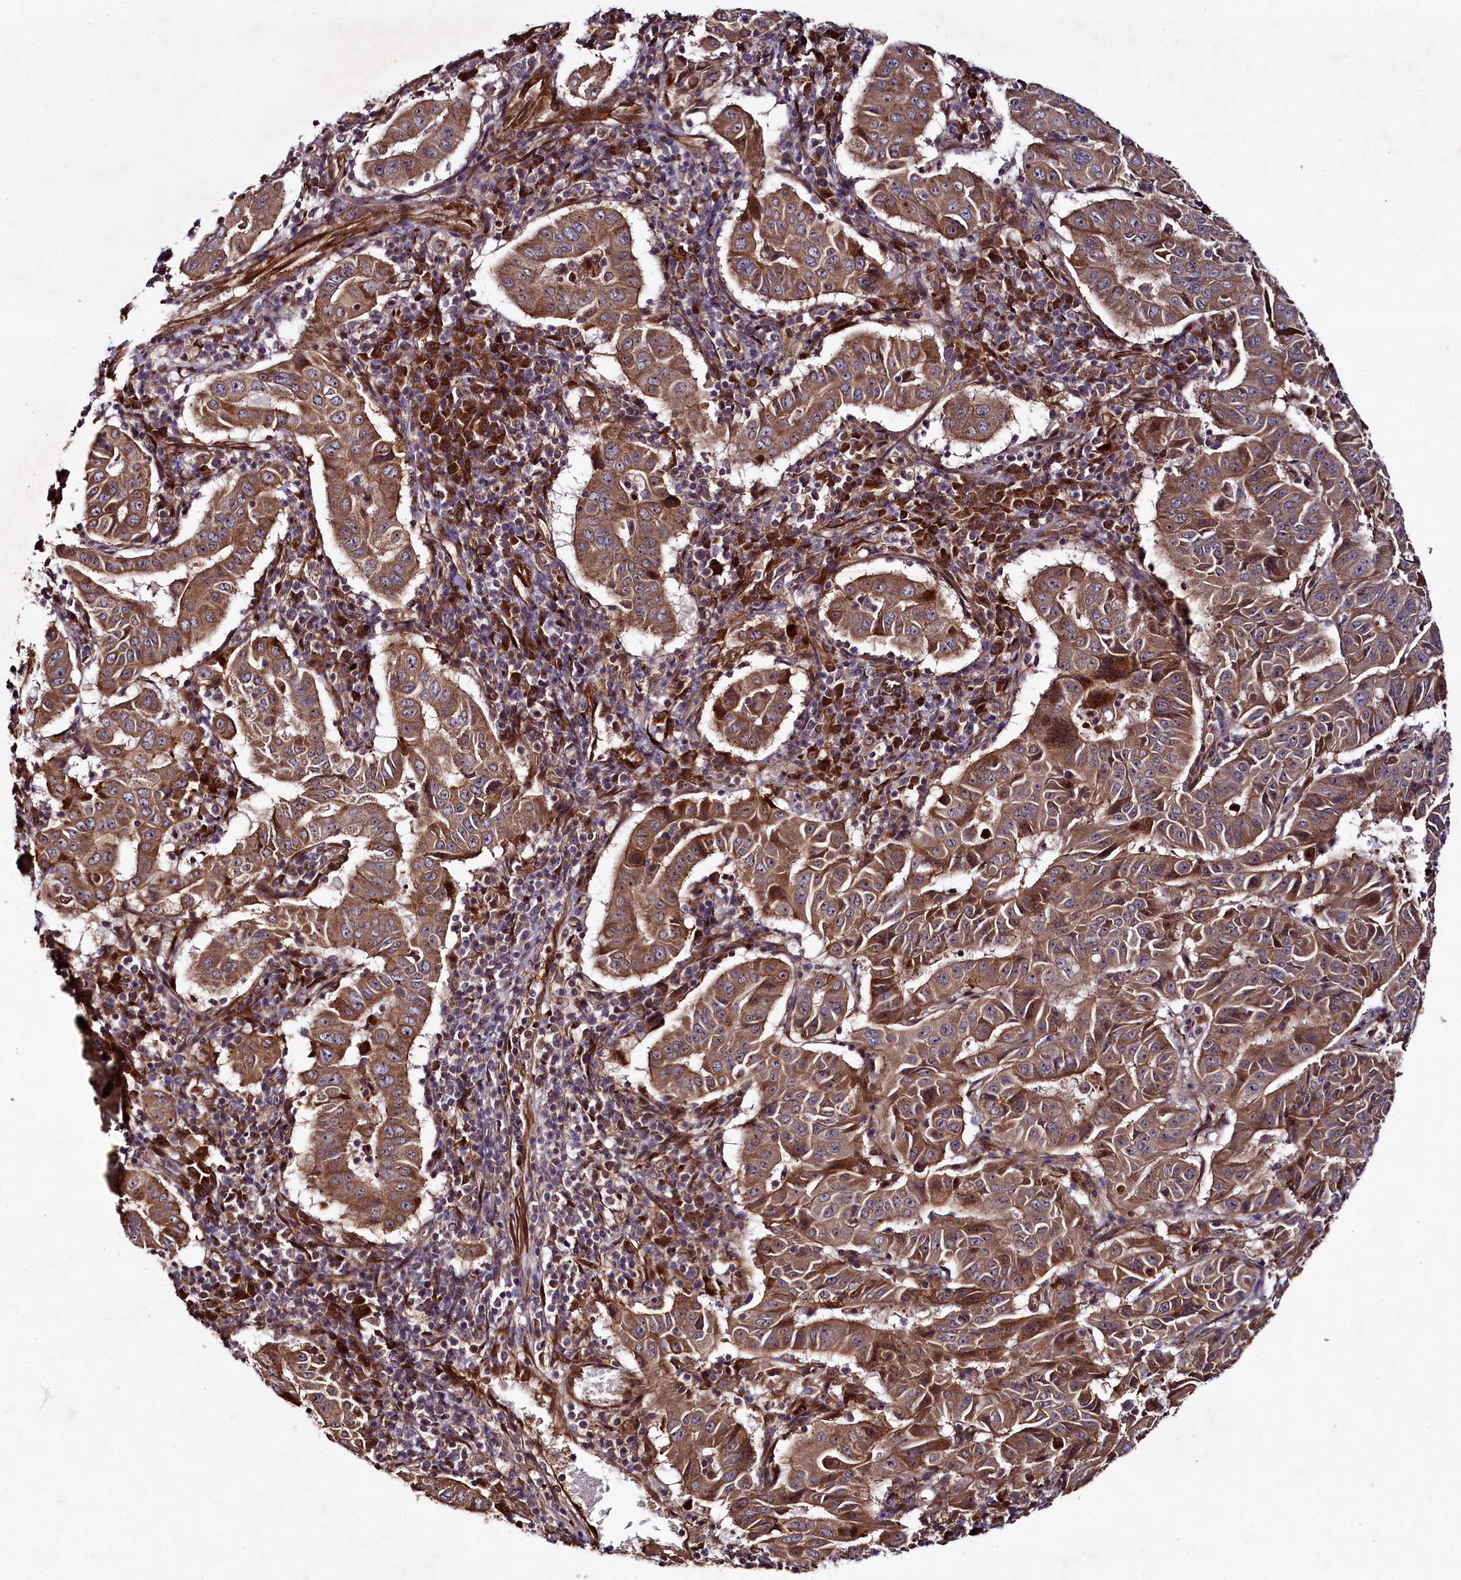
{"staining": {"intensity": "moderate", "quantity": ">75%", "location": "cytoplasmic/membranous"}, "tissue": "pancreatic cancer", "cell_type": "Tumor cells", "image_type": "cancer", "snomed": [{"axis": "morphology", "description": "Adenocarcinoma, NOS"}, {"axis": "topography", "description": "Pancreas"}], "caption": "A brown stain highlights moderate cytoplasmic/membranous expression of a protein in human pancreatic cancer (adenocarcinoma) tumor cells. The staining was performed using DAB, with brown indicating positive protein expression. Nuclei are stained blue with hematoxylin.", "gene": "CCDC102A", "patient": {"sex": "male", "age": 63}}